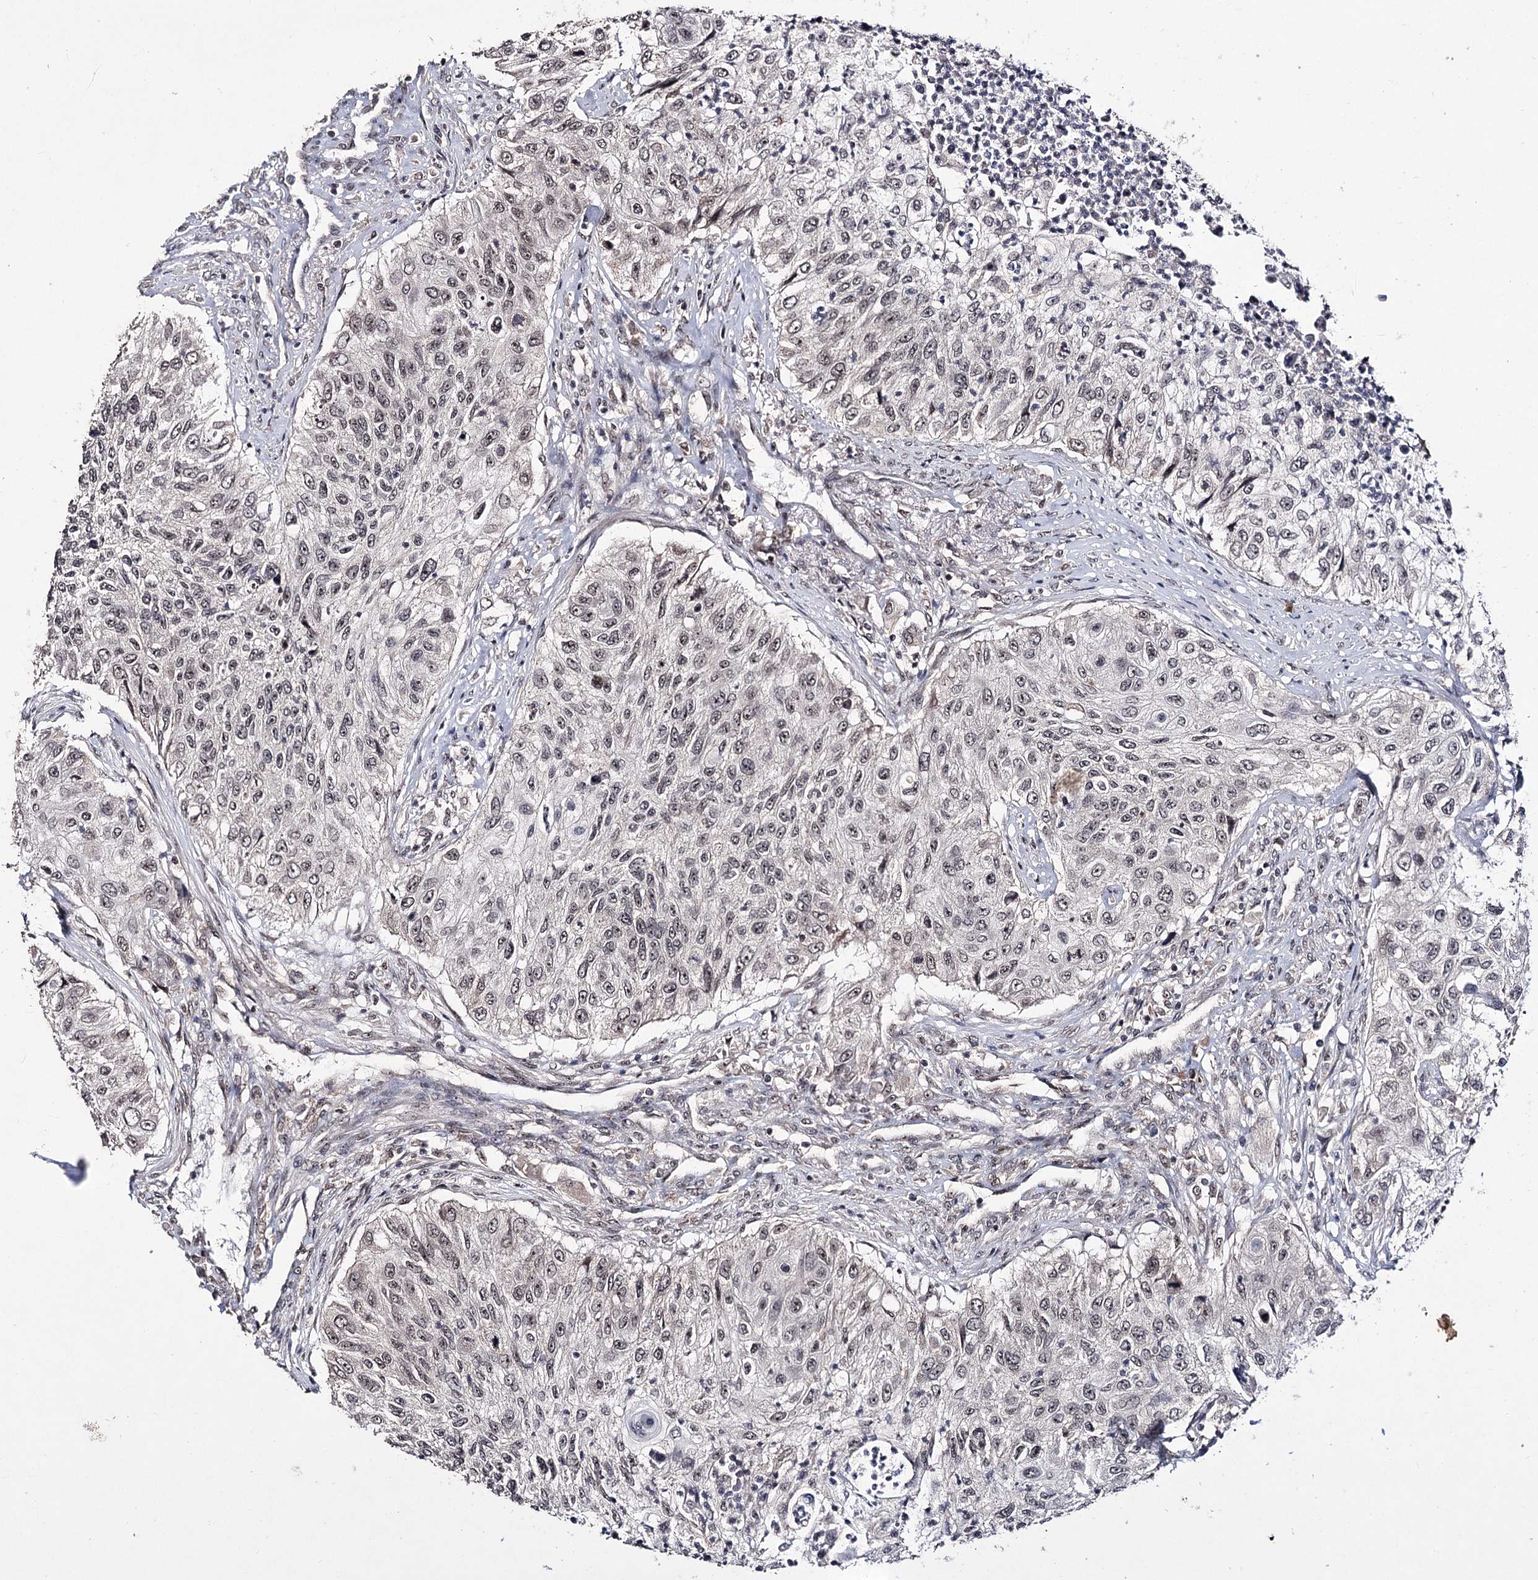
{"staining": {"intensity": "weak", "quantity": "25%-75%", "location": "nuclear"}, "tissue": "urothelial cancer", "cell_type": "Tumor cells", "image_type": "cancer", "snomed": [{"axis": "morphology", "description": "Urothelial carcinoma, High grade"}, {"axis": "topography", "description": "Urinary bladder"}], "caption": "Tumor cells demonstrate low levels of weak nuclear positivity in approximately 25%-75% of cells in urothelial cancer.", "gene": "VGLL4", "patient": {"sex": "female", "age": 60}}